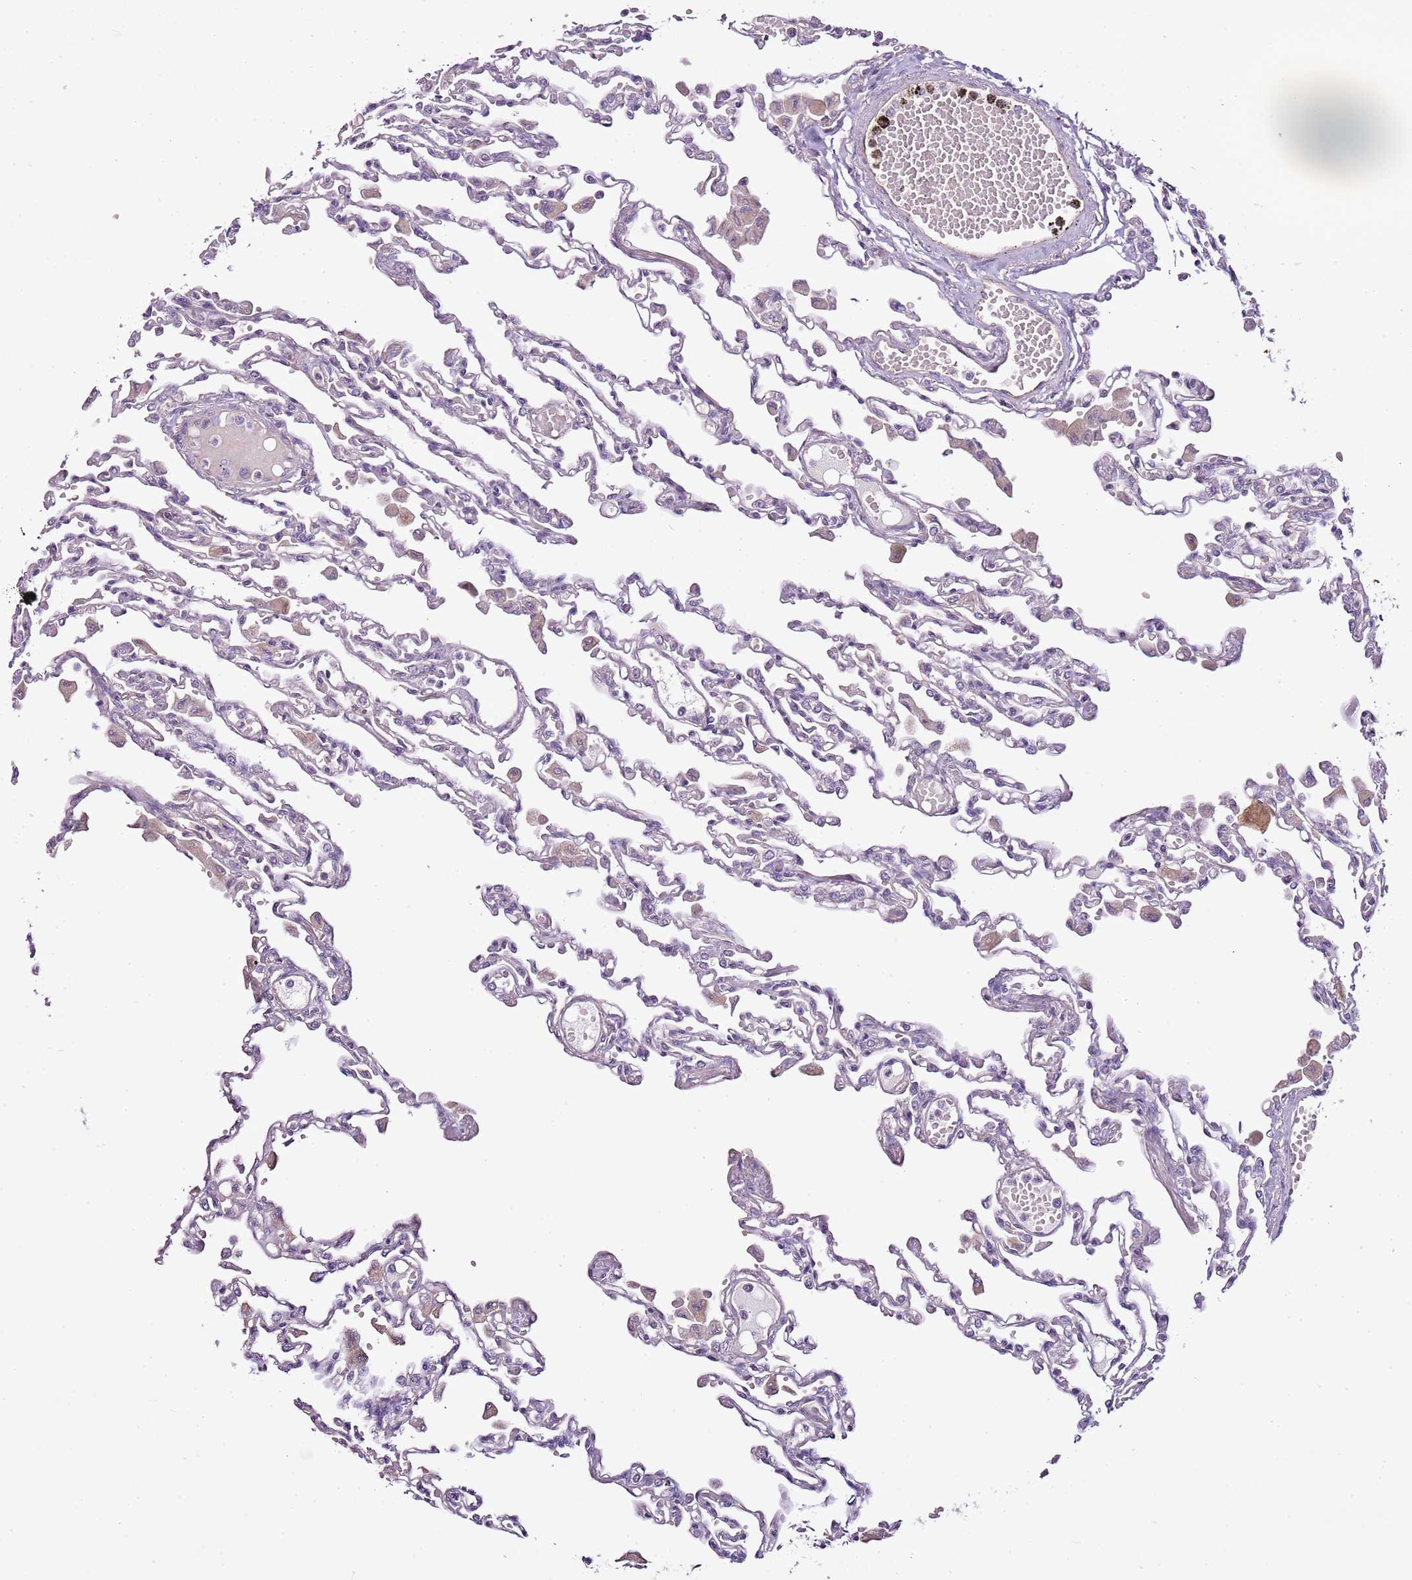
{"staining": {"intensity": "negative", "quantity": "none", "location": "none"}, "tissue": "lung", "cell_type": "Alveolar cells", "image_type": "normal", "snomed": [{"axis": "morphology", "description": "Normal tissue, NOS"}, {"axis": "topography", "description": "Bronchus"}, {"axis": "topography", "description": "Lung"}], "caption": "Alveolar cells show no significant expression in normal lung. Brightfield microscopy of immunohistochemistry (IHC) stained with DAB (brown) and hematoxylin (blue), captured at high magnification.", "gene": "CMKLR1", "patient": {"sex": "female", "age": 49}}